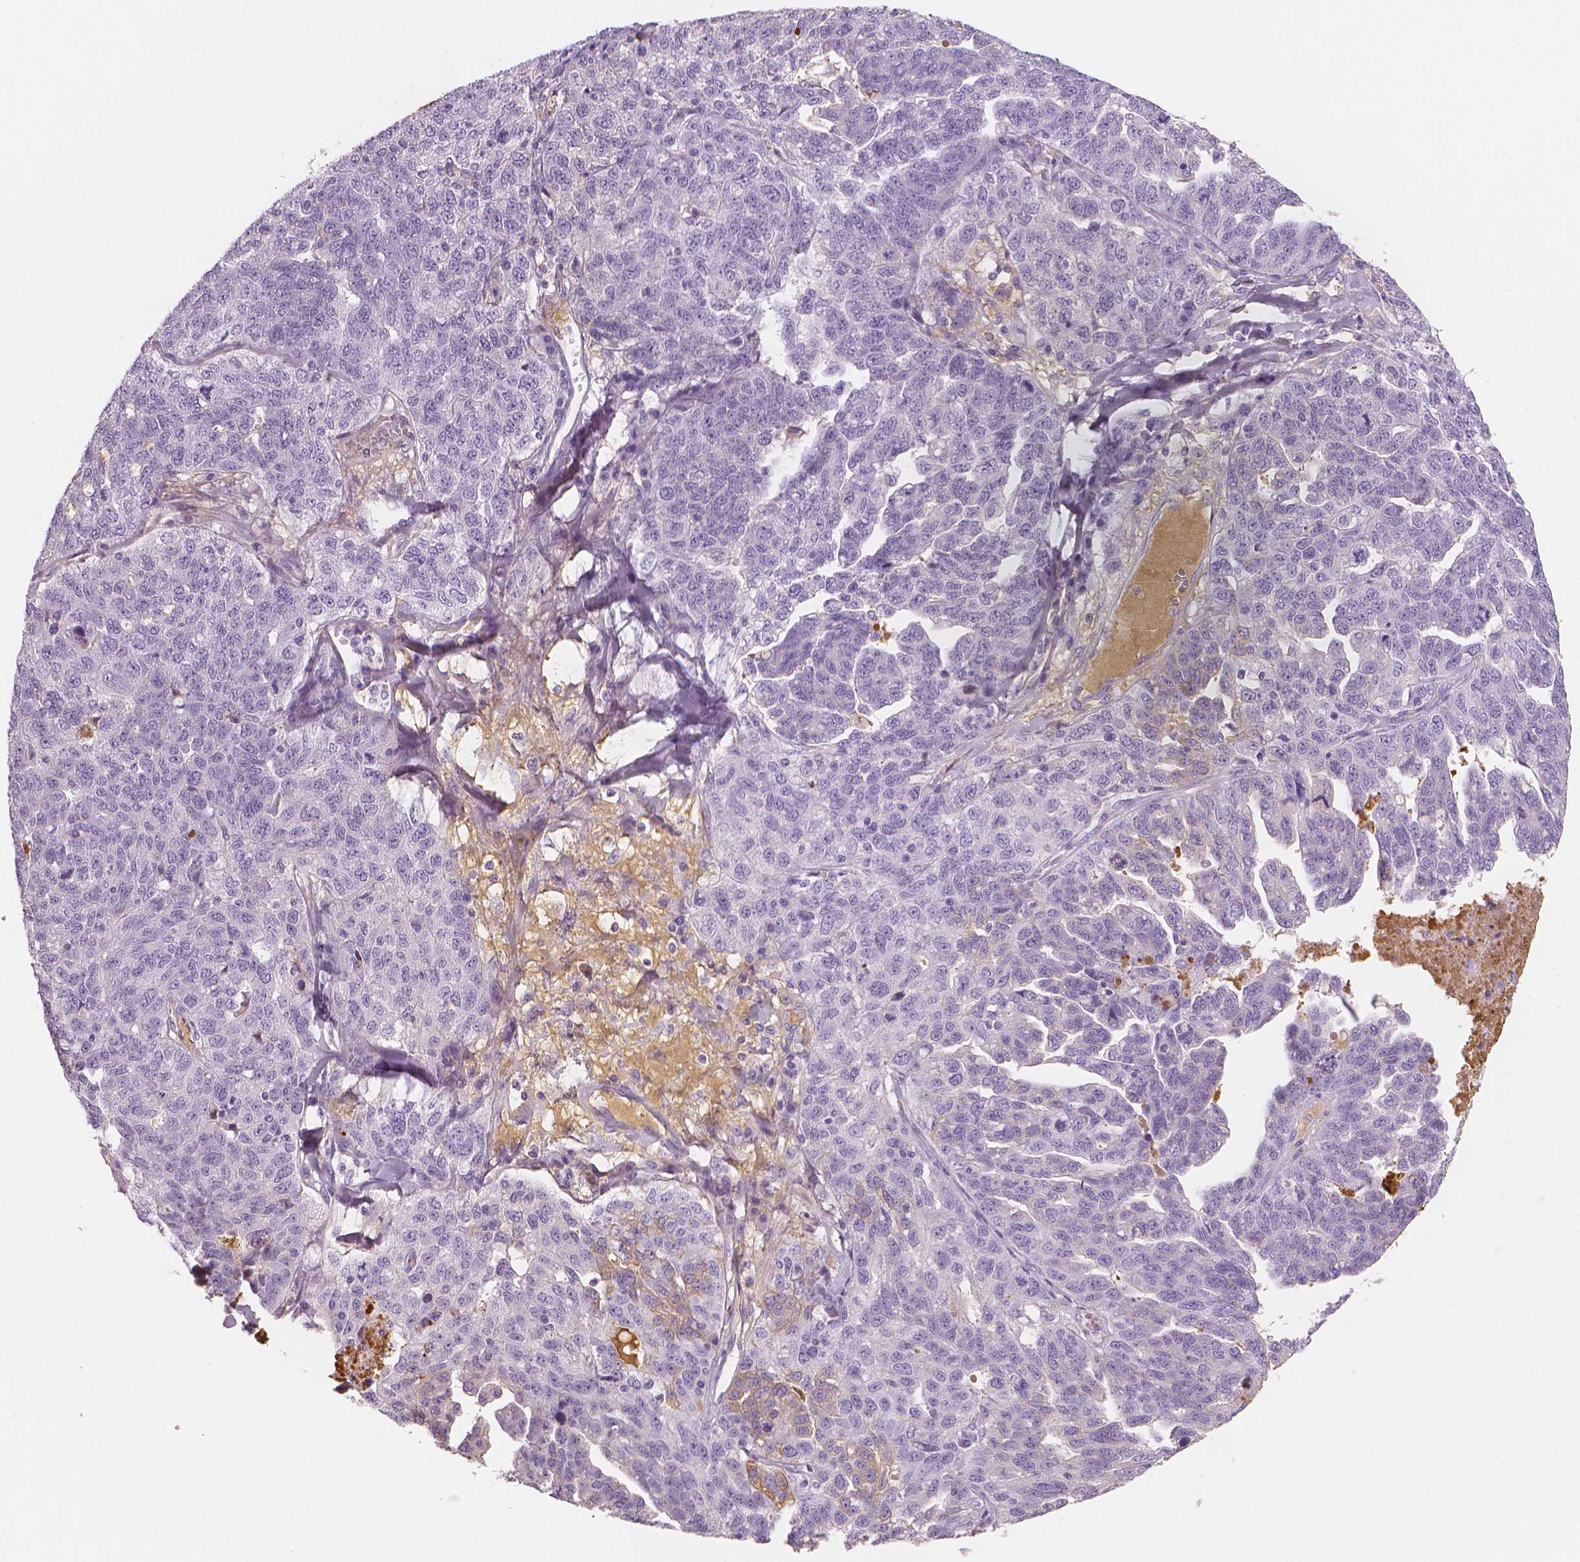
{"staining": {"intensity": "negative", "quantity": "none", "location": "none"}, "tissue": "ovarian cancer", "cell_type": "Tumor cells", "image_type": "cancer", "snomed": [{"axis": "morphology", "description": "Cystadenocarcinoma, serous, NOS"}, {"axis": "topography", "description": "Ovary"}], "caption": "This micrograph is of ovarian cancer stained with immunohistochemistry (IHC) to label a protein in brown with the nuclei are counter-stained blue. There is no expression in tumor cells.", "gene": "APOA4", "patient": {"sex": "female", "age": 71}}